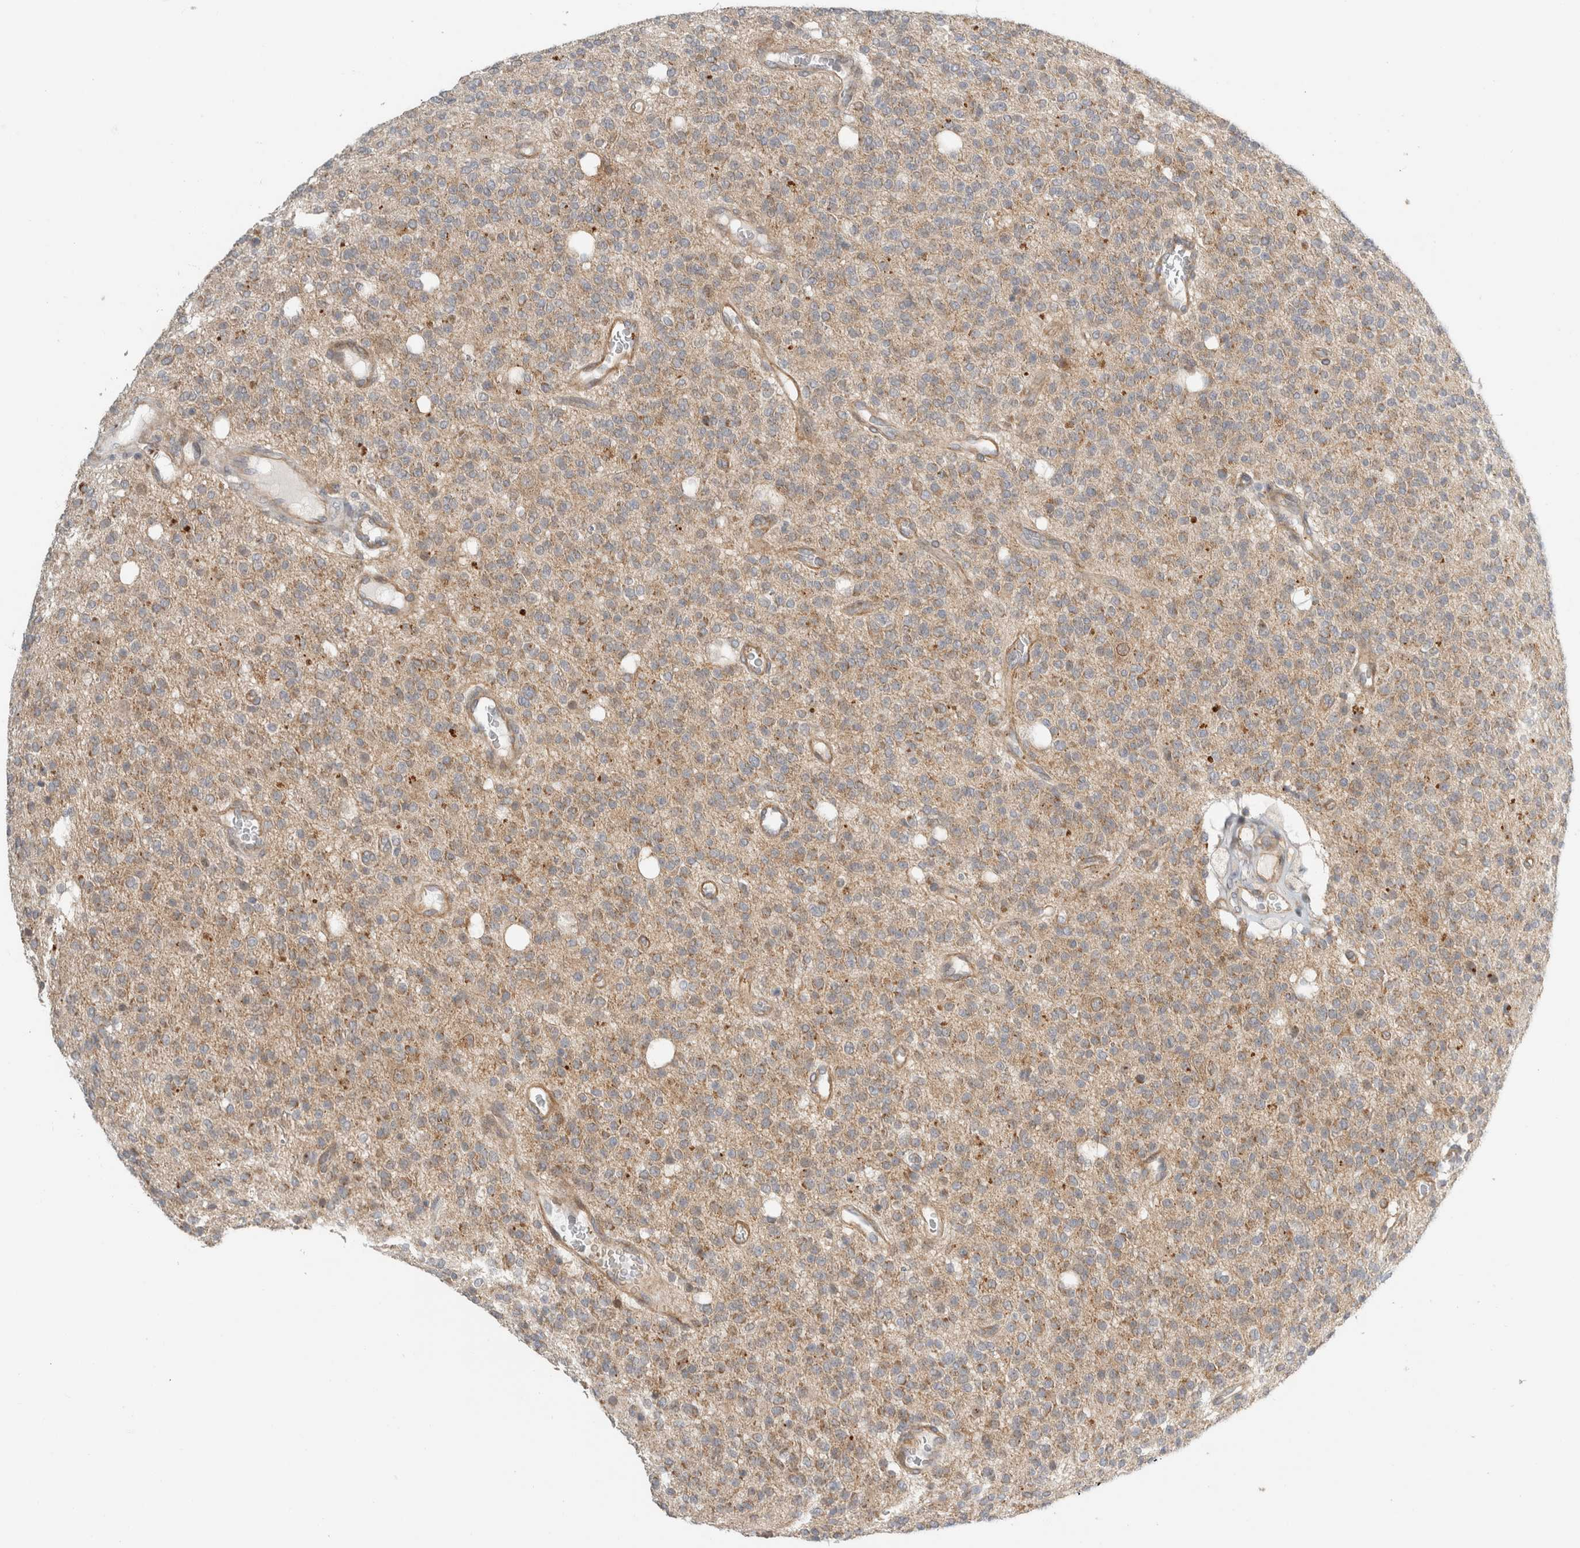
{"staining": {"intensity": "weak", "quantity": ">75%", "location": "cytoplasmic/membranous"}, "tissue": "glioma", "cell_type": "Tumor cells", "image_type": "cancer", "snomed": [{"axis": "morphology", "description": "Glioma, malignant, High grade"}, {"axis": "topography", "description": "Brain"}], "caption": "Glioma stained with immunohistochemistry (IHC) exhibits weak cytoplasmic/membranous expression in about >75% of tumor cells.", "gene": "KPNA5", "patient": {"sex": "male", "age": 34}}